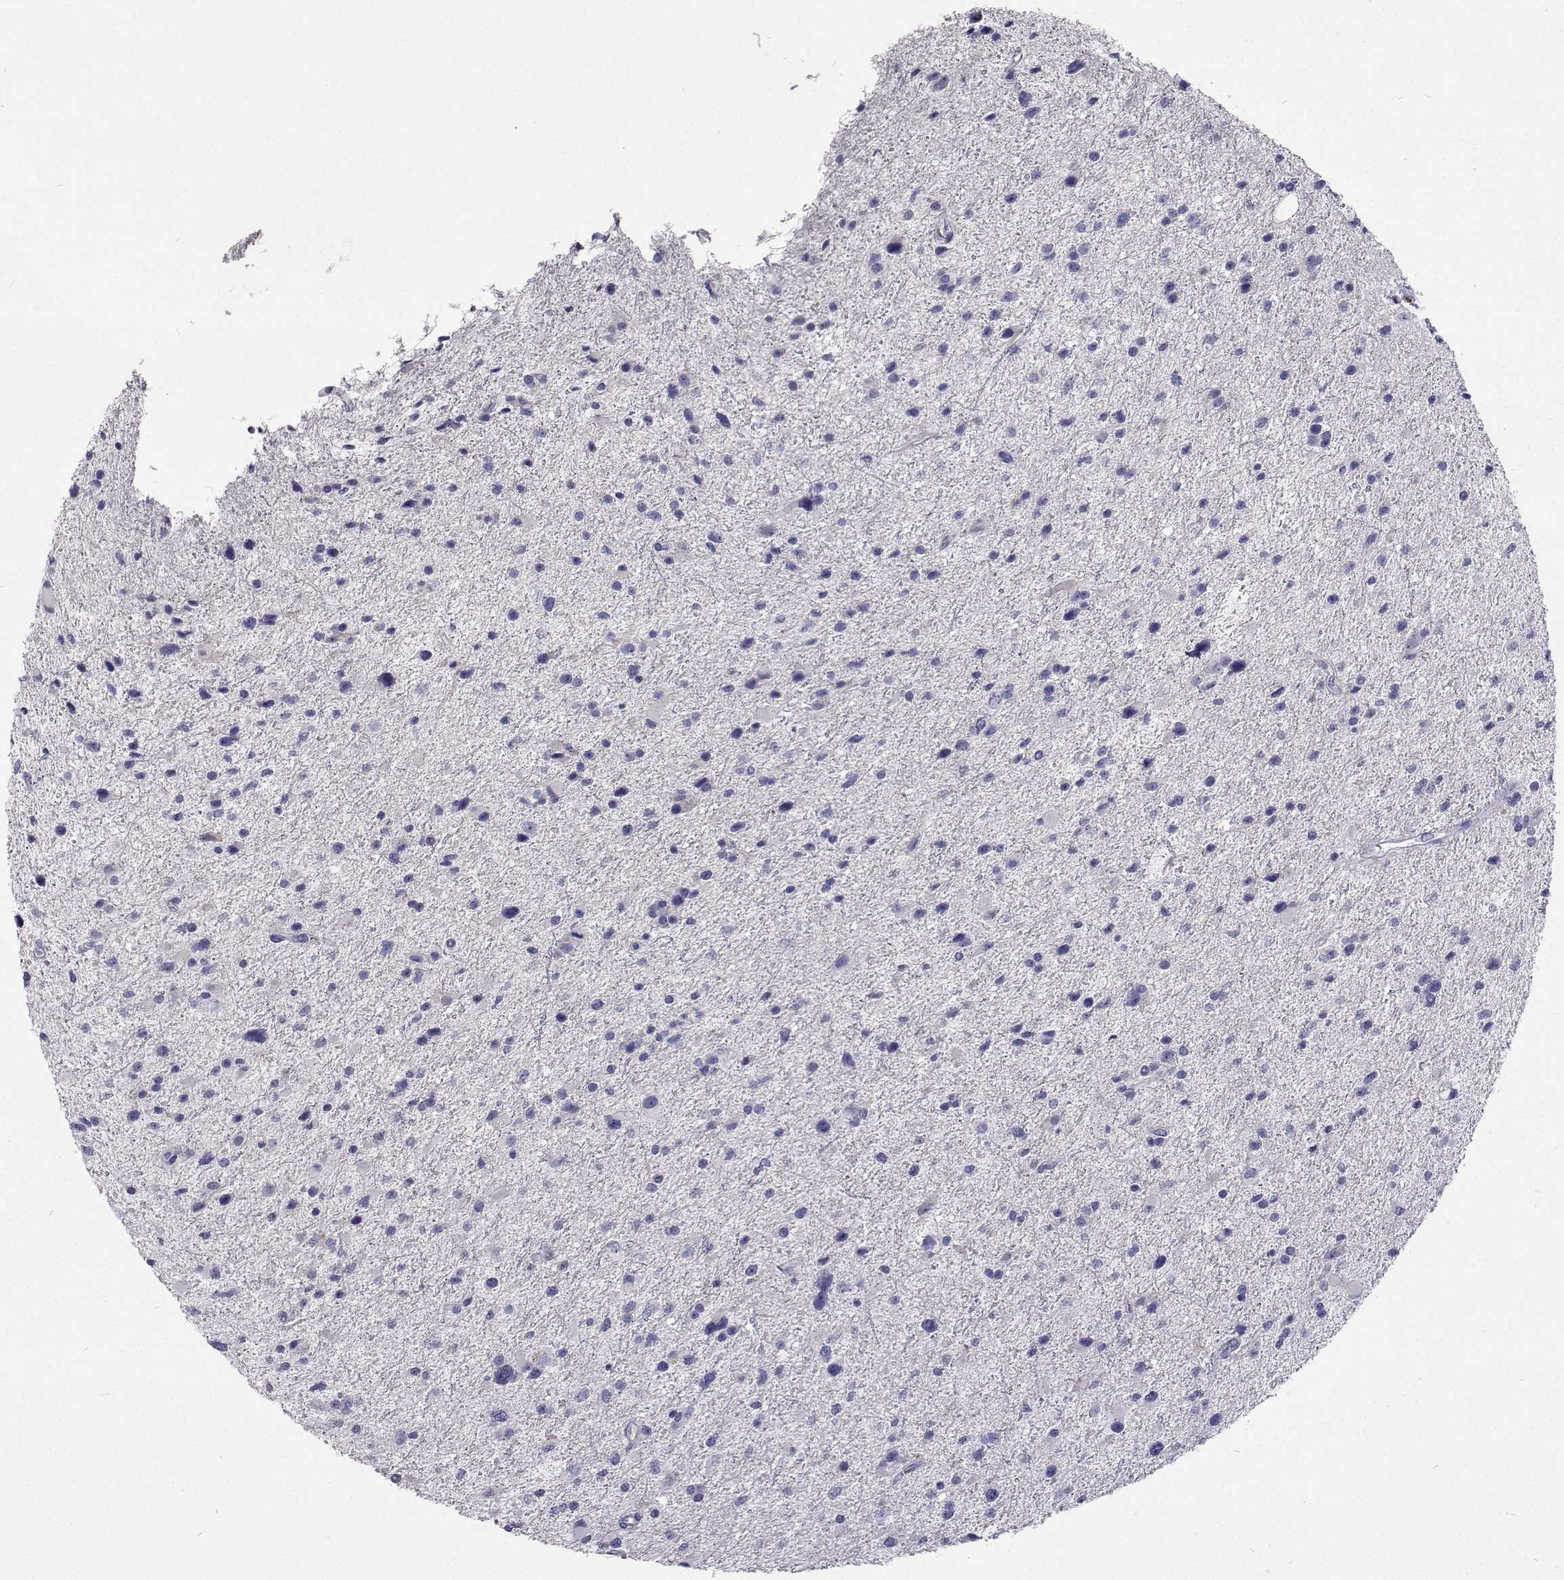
{"staining": {"intensity": "negative", "quantity": "none", "location": "none"}, "tissue": "glioma", "cell_type": "Tumor cells", "image_type": "cancer", "snomed": [{"axis": "morphology", "description": "Glioma, malignant, Low grade"}, {"axis": "topography", "description": "Brain"}], "caption": "Photomicrograph shows no protein positivity in tumor cells of malignant low-grade glioma tissue.", "gene": "CFAP44", "patient": {"sex": "female", "age": 32}}